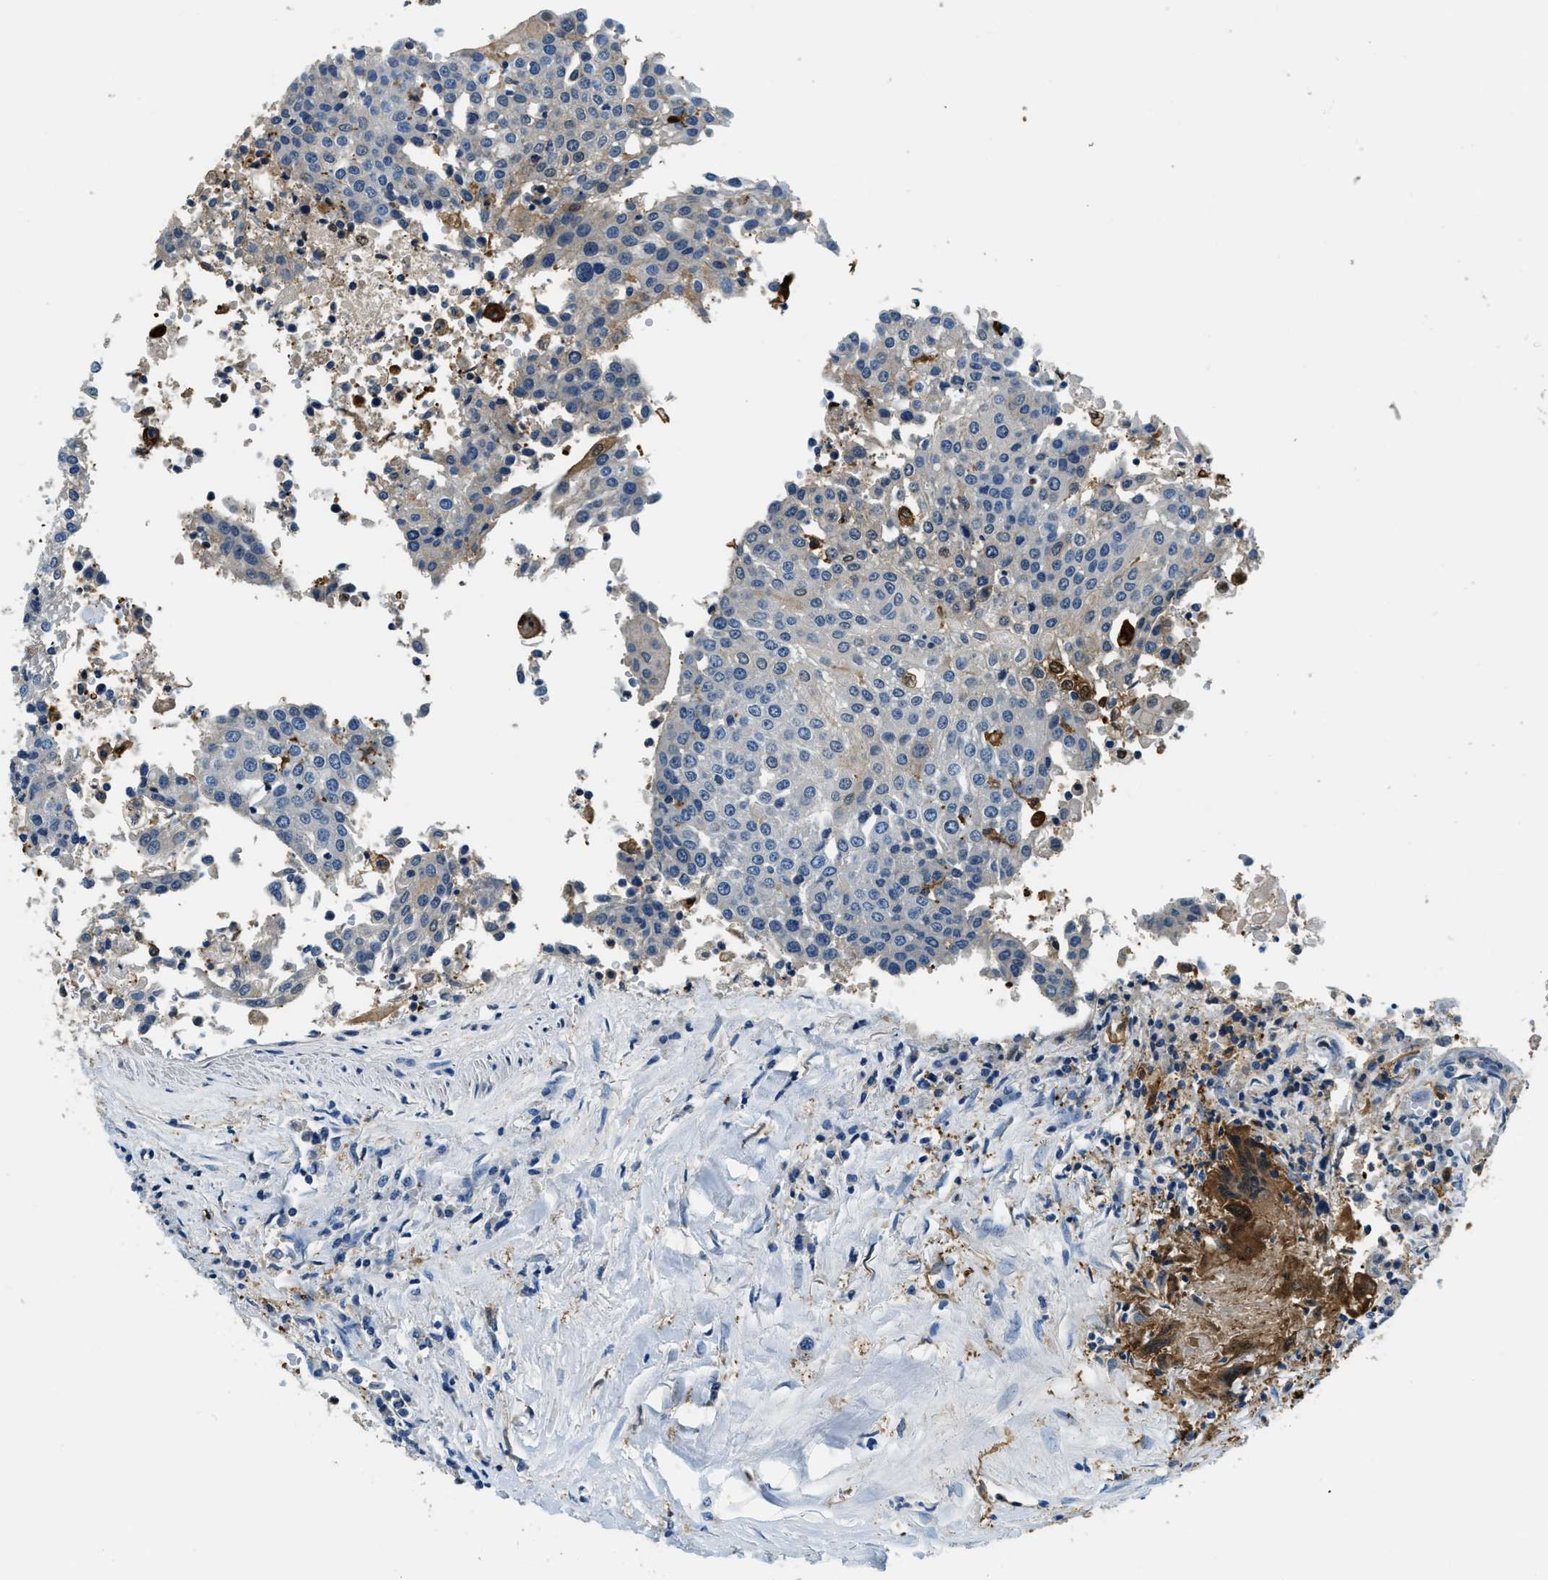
{"staining": {"intensity": "weak", "quantity": "<25%", "location": "cytoplasmic/membranous"}, "tissue": "urothelial cancer", "cell_type": "Tumor cells", "image_type": "cancer", "snomed": [{"axis": "morphology", "description": "Urothelial carcinoma, High grade"}, {"axis": "topography", "description": "Urinary bladder"}], "caption": "An IHC histopathology image of high-grade urothelial carcinoma is shown. There is no staining in tumor cells of high-grade urothelial carcinoma.", "gene": "CAPG", "patient": {"sex": "female", "age": 85}}